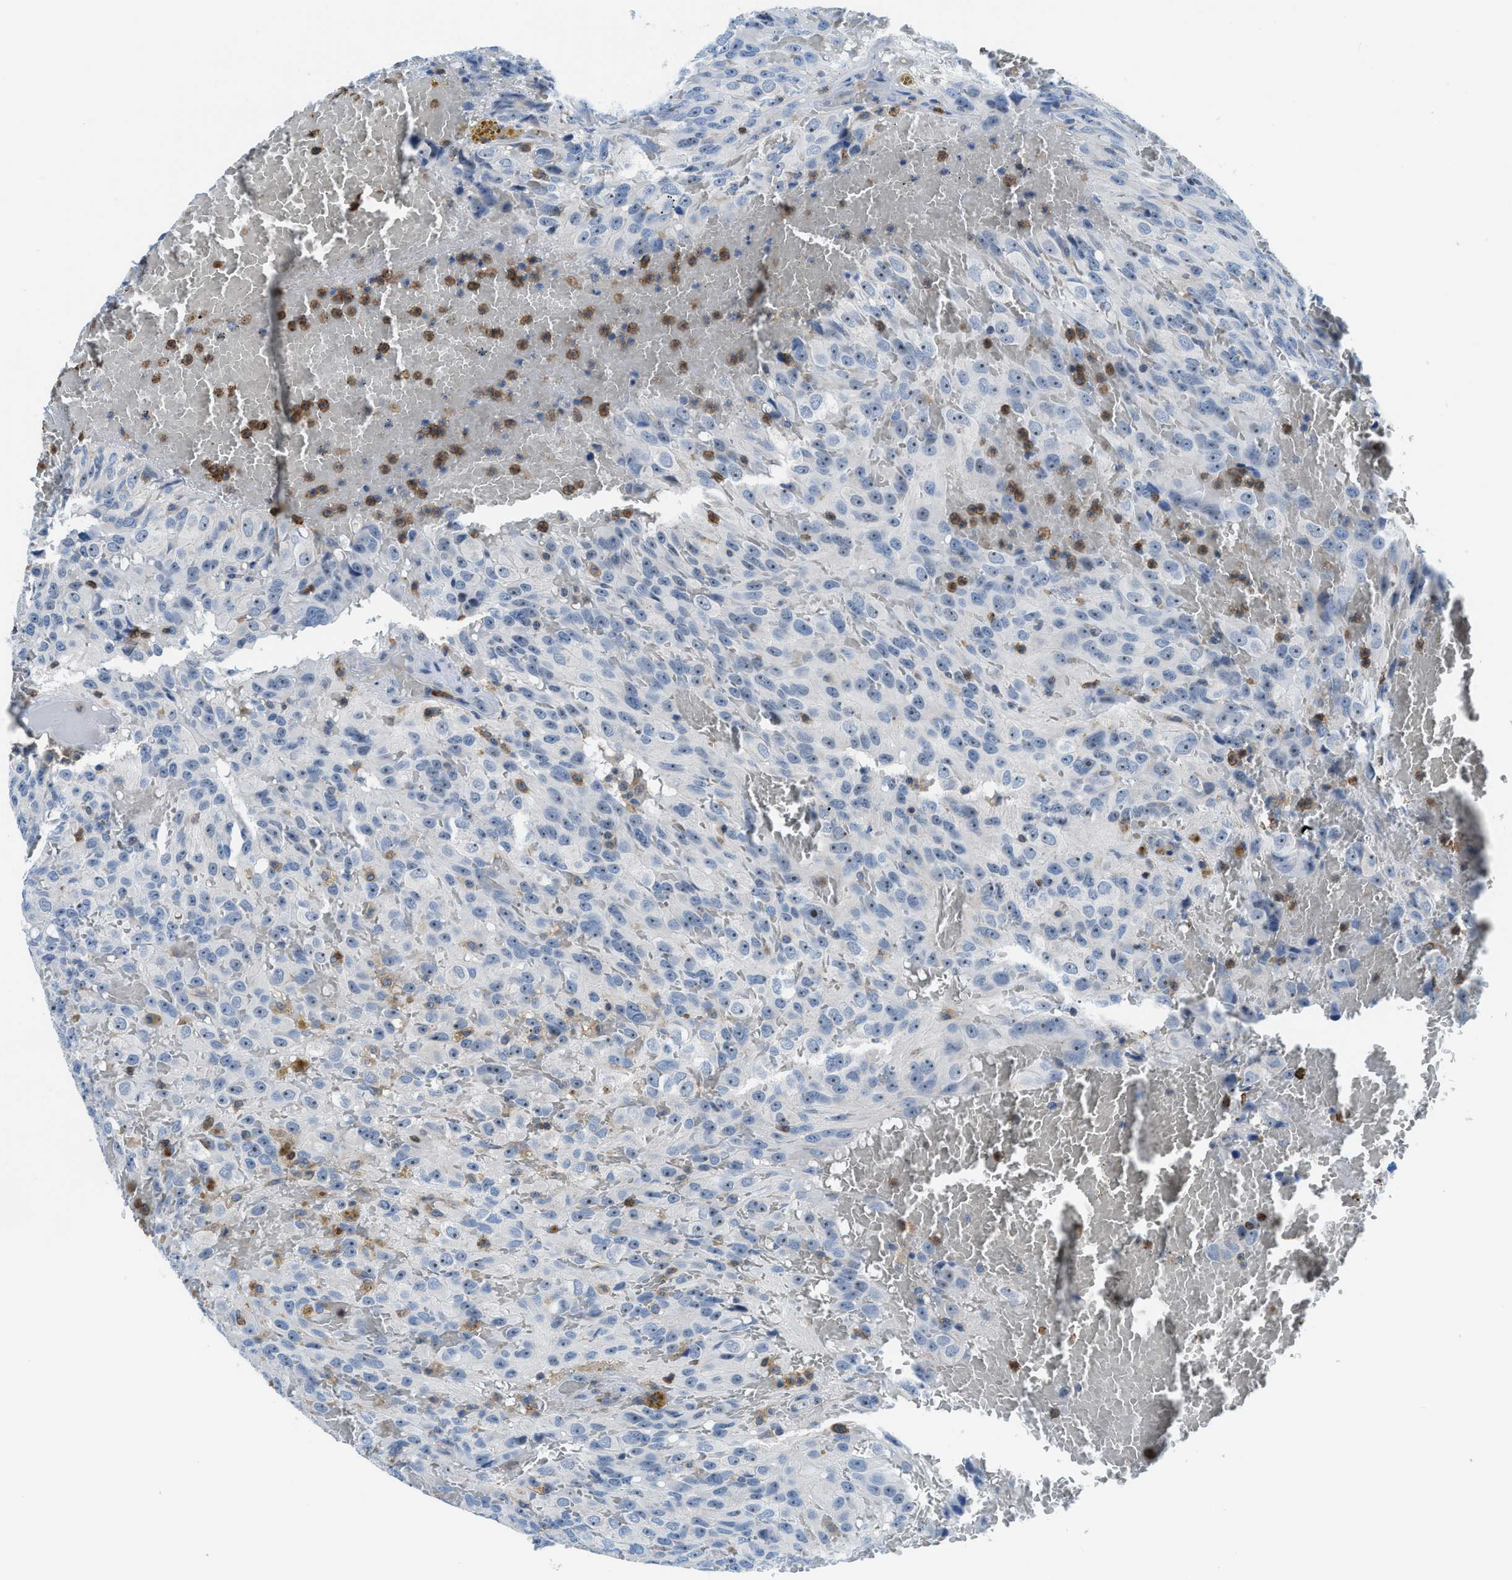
{"staining": {"intensity": "moderate", "quantity": "25%-75%", "location": "nuclear"}, "tissue": "glioma", "cell_type": "Tumor cells", "image_type": "cancer", "snomed": [{"axis": "morphology", "description": "Glioma, malignant, High grade"}, {"axis": "topography", "description": "Brain"}], "caption": "High-power microscopy captured an IHC histopathology image of glioma, revealing moderate nuclear staining in approximately 25%-75% of tumor cells.", "gene": "FAM151A", "patient": {"sex": "male", "age": 32}}